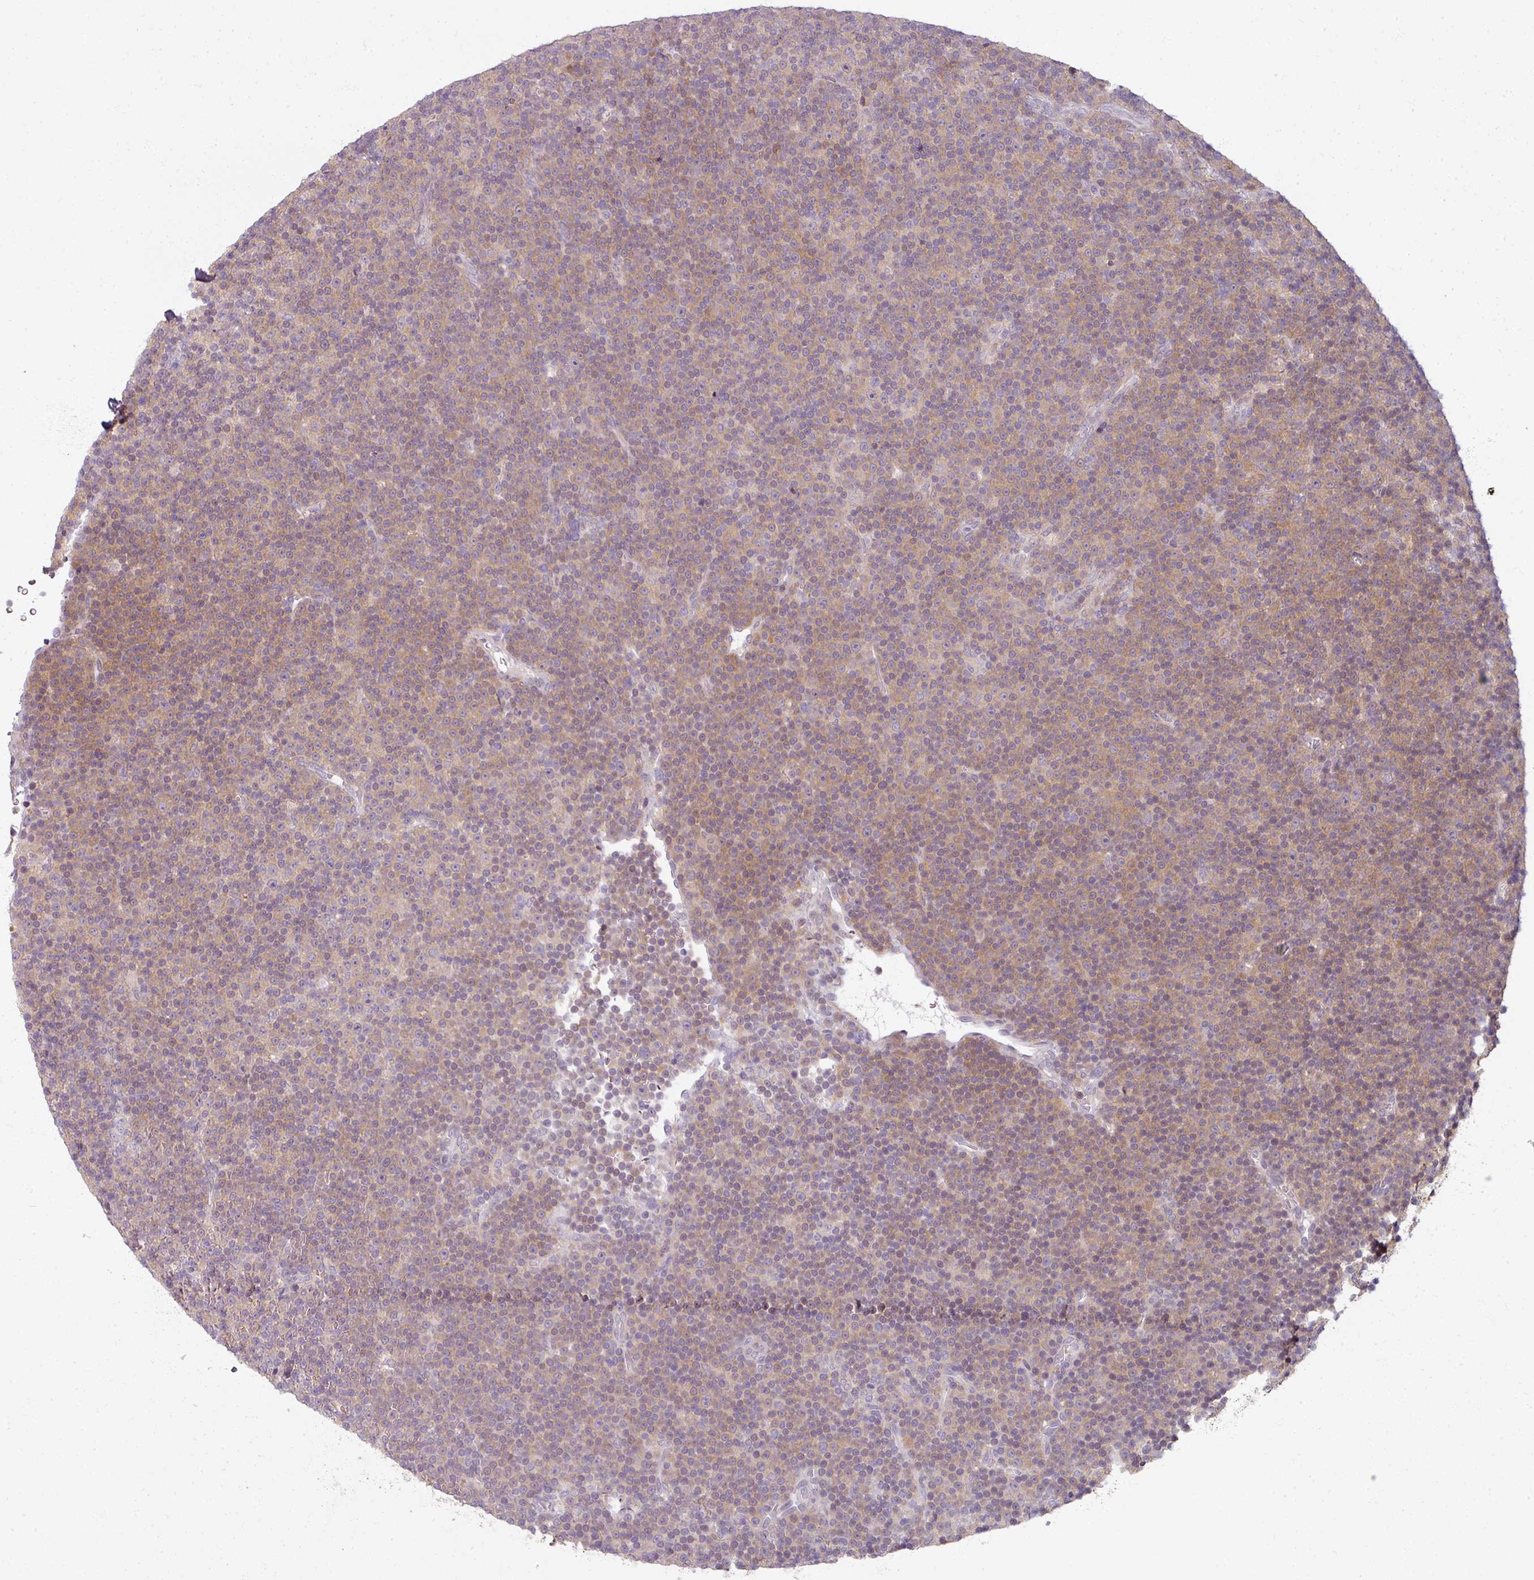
{"staining": {"intensity": "weak", "quantity": "25%-75%", "location": "cytoplasmic/membranous"}, "tissue": "lymphoma", "cell_type": "Tumor cells", "image_type": "cancer", "snomed": [{"axis": "morphology", "description": "Malignant lymphoma, non-Hodgkin's type, Low grade"}, {"axis": "topography", "description": "Lymph node"}], "caption": "Lymphoma stained with a brown dye exhibits weak cytoplasmic/membranous positive positivity in approximately 25%-75% of tumor cells.", "gene": "MYMK", "patient": {"sex": "female", "age": 67}}